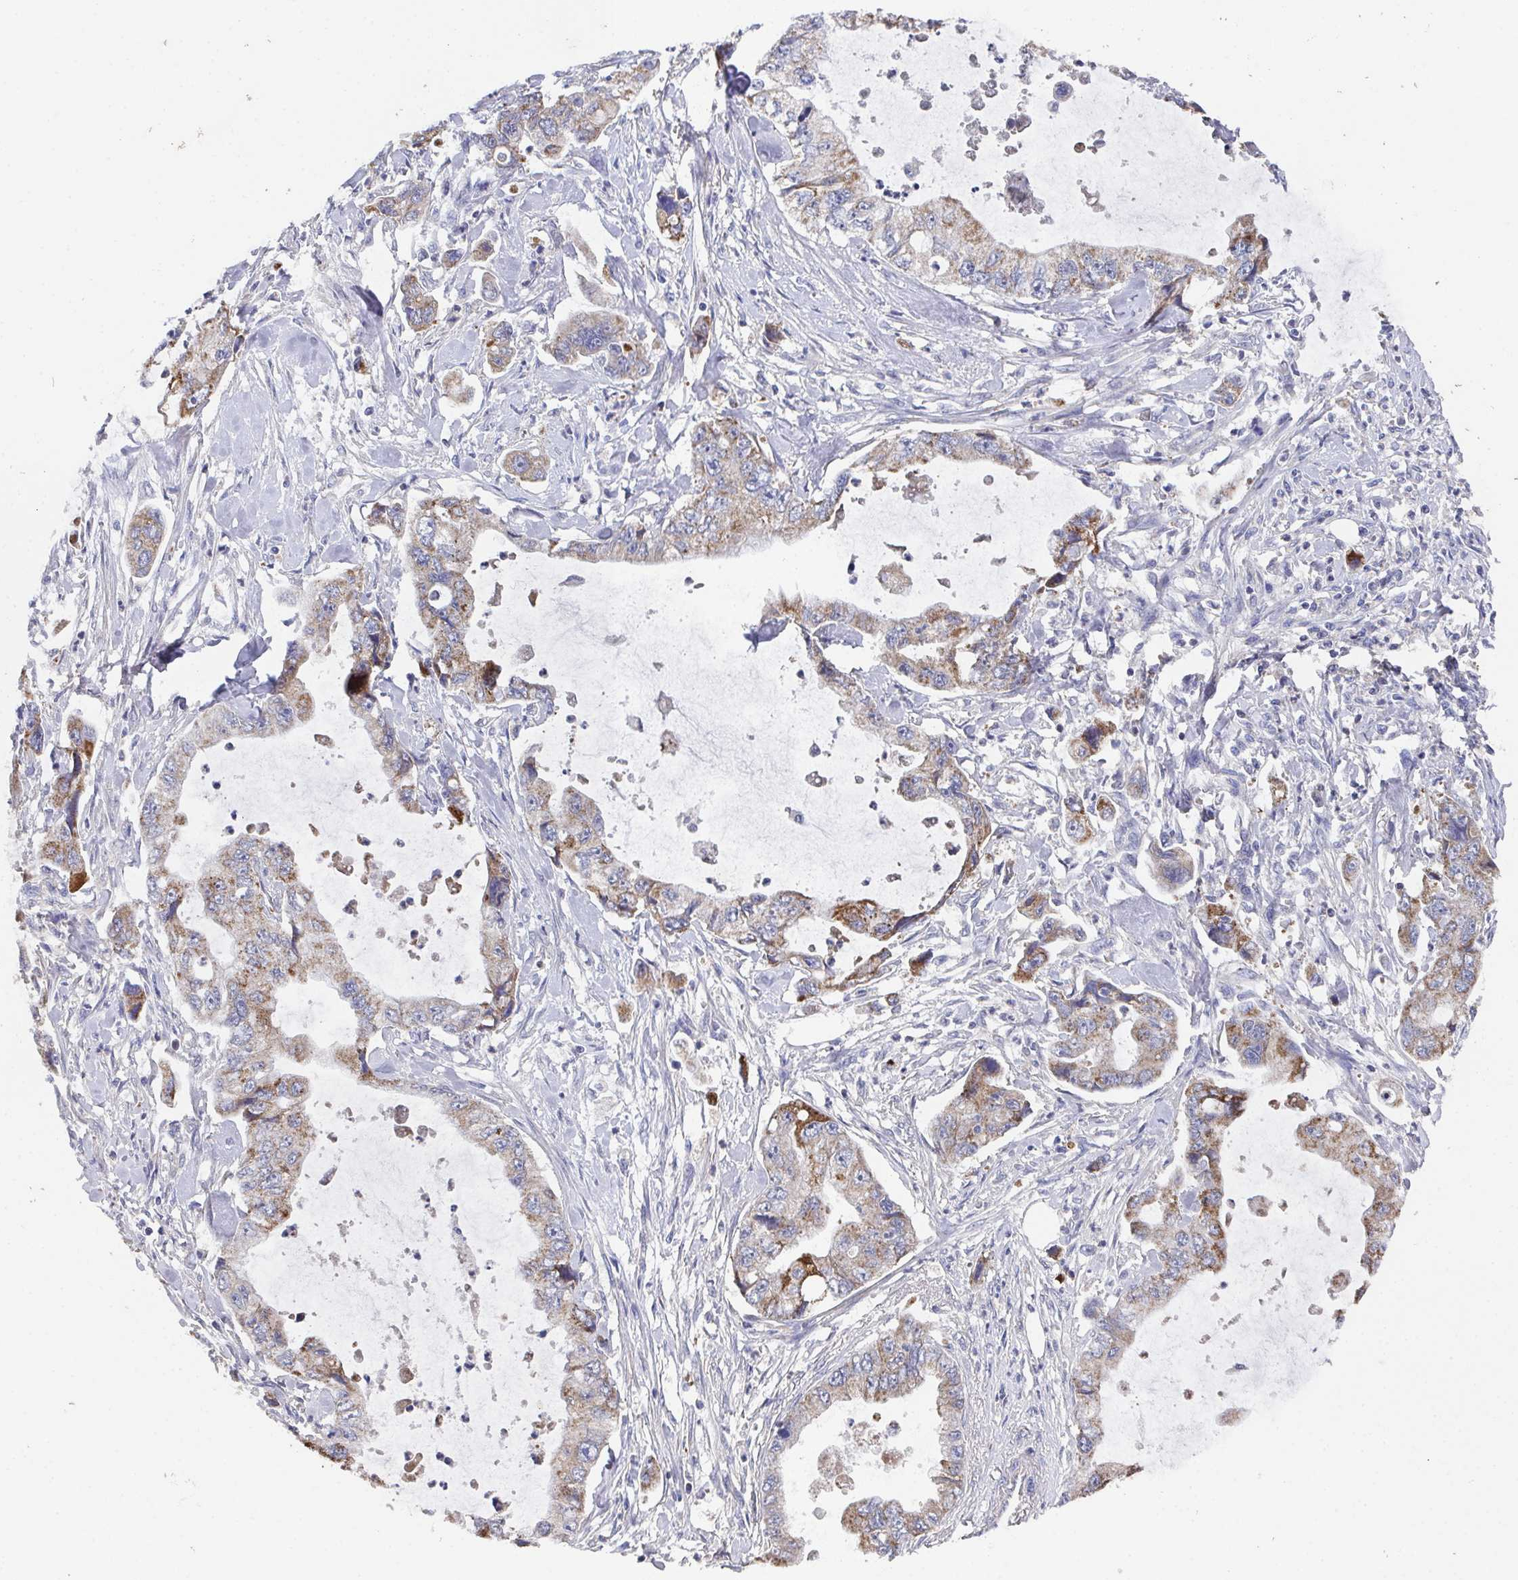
{"staining": {"intensity": "moderate", "quantity": "25%-75%", "location": "cytoplasmic/membranous"}, "tissue": "stomach cancer", "cell_type": "Tumor cells", "image_type": "cancer", "snomed": [{"axis": "morphology", "description": "Adenocarcinoma, NOS"}, {"axis": "topography", "description": "Pancreas"}, {"axis": "topography", "description": "Stomach, upper"}, {"axis": "topography", "description": "Stomach"}], "caption": "There is medium levels of moderate cytoplasmic/membranous staining in tumor cells of stomach cancer (adenocarcinoma), as demonstrated by immunohistochemical staining (brown color).", "gene": "MT-ND3", "patient": {"sex": "male", "age": 77}}